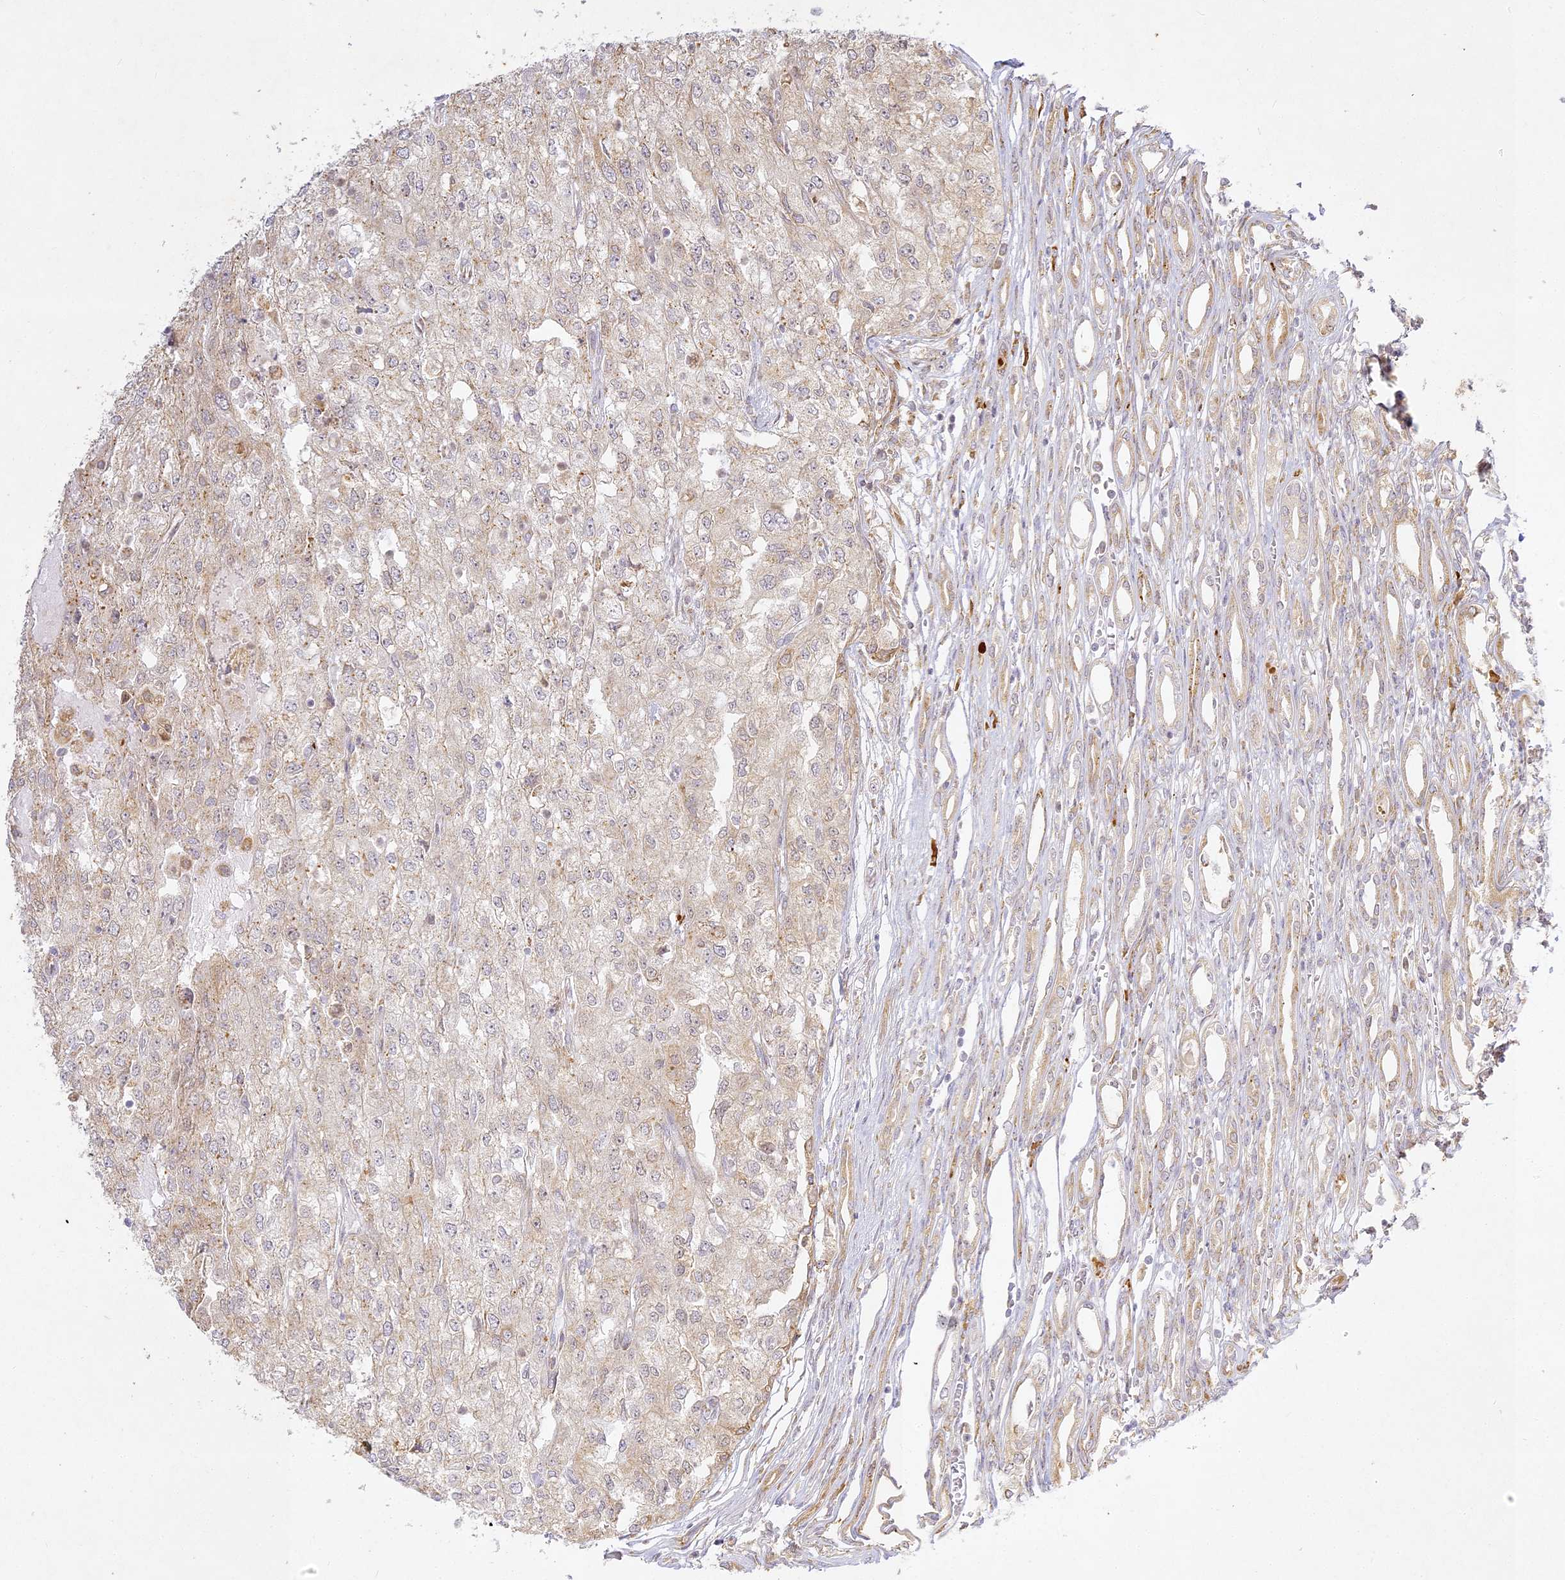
{"staining": {"intensity": "weak", "quantity": "<25%", "location": "cytoplasmic/membranous"}, "tissue": "renal cancer", "cell_type": "Tumor cells", "image_type": "cancer", "snomed": [{"axis": "morphology", "description": "Adenocarcinoma, NOS"}, {"axis": "topography", "description": "Kidney"}], "caption": "Renal adenocarcinoma was stained to show a protein in brown. There is no significant expression in tumor cells.", "gene": "SLC30A5", "patient": {"sex": "female", "age": 54}}